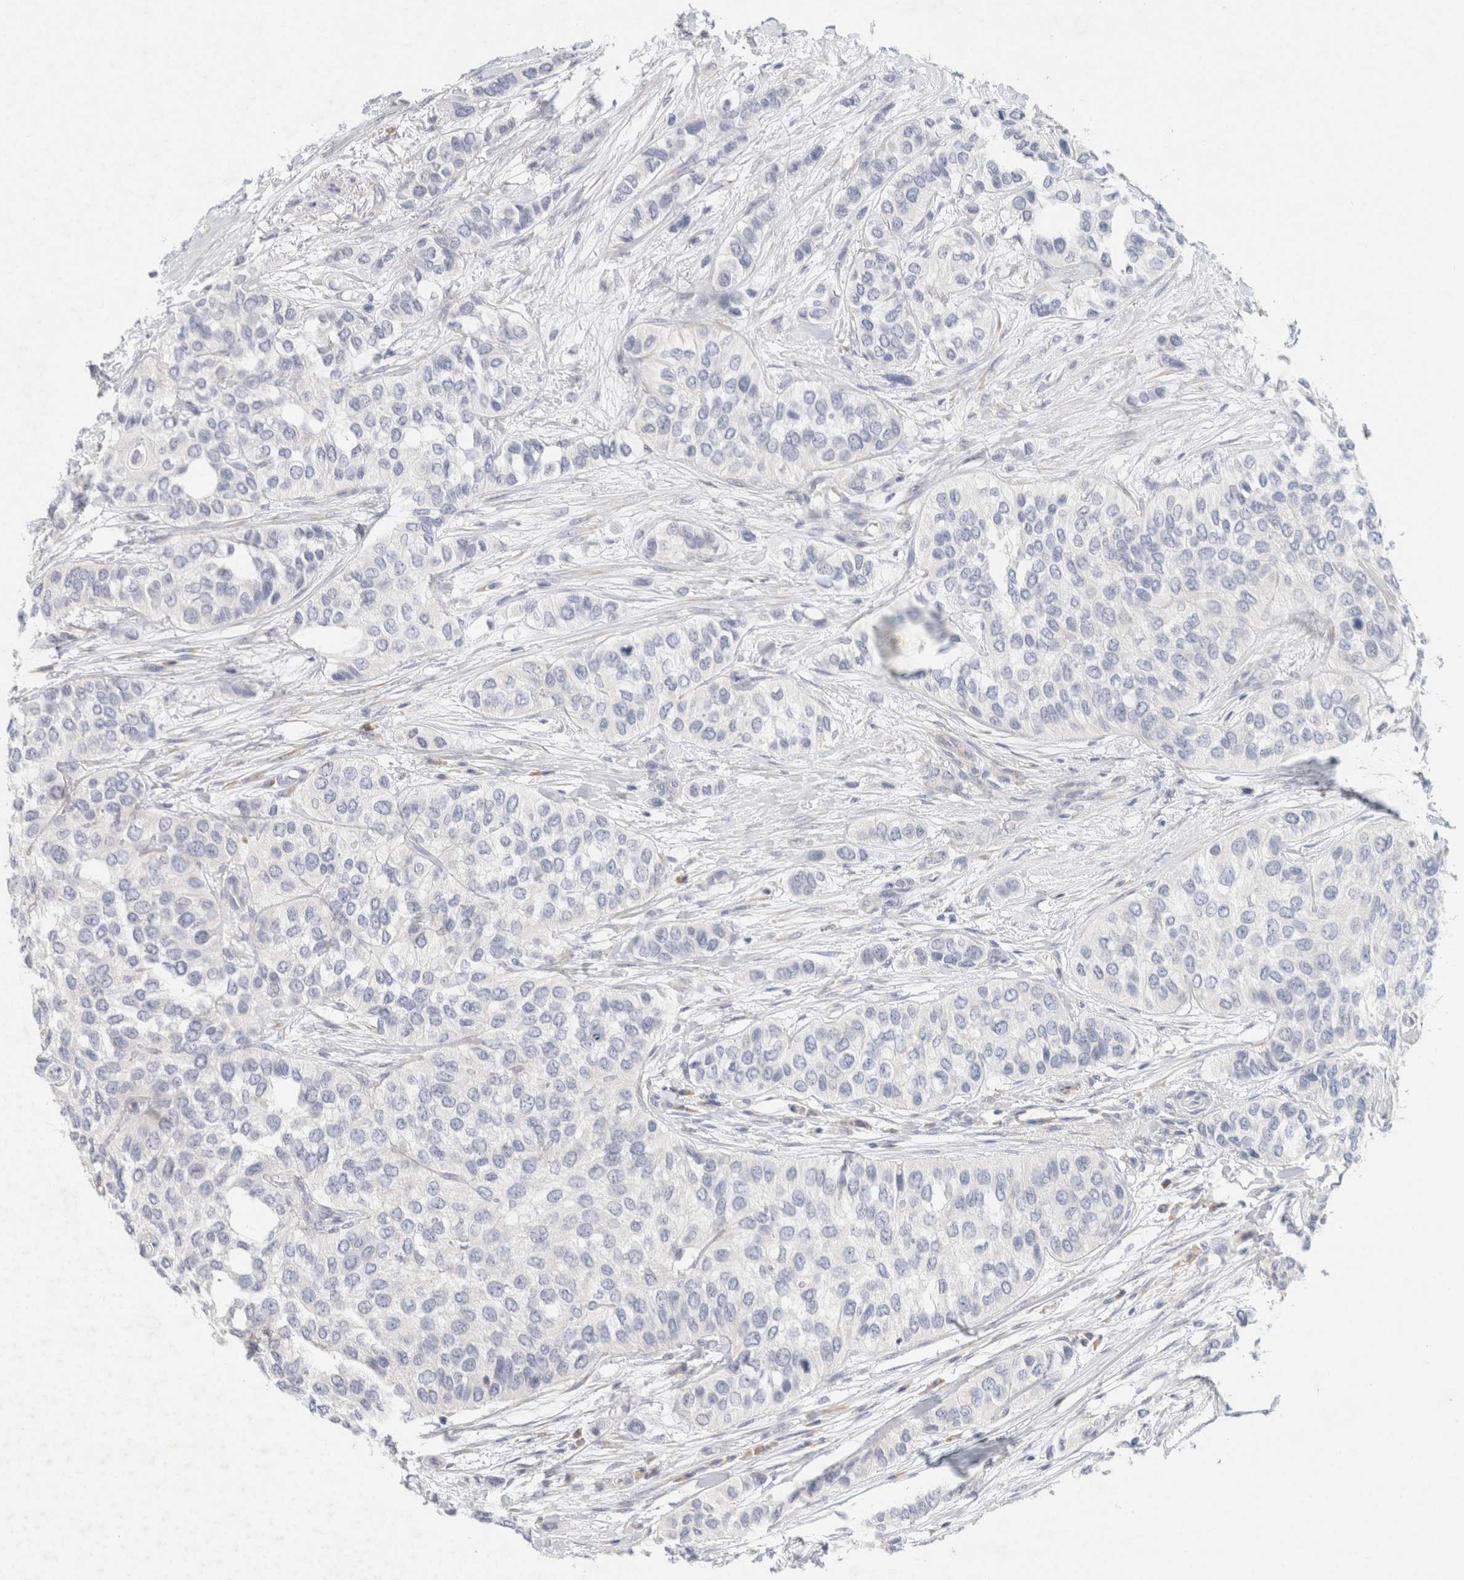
{"staining": {"intensity": "negative", "quantity": "none", "location": "none"}, "tissue": "urothelial cancer", "cell_type": "Tumor cells", "image_type": "cancer", "snomed": [{"axis": "morphology", "description": "Urothelial carcinoma, High grade"}, {"axis": "topography", "description": "Urinary bladder"}], "caption": "IHC of urothelial cancer exhibits no expression in tumor cells.", "gene": "NEFM", "patient": {"sex": "female", "age": 56}}